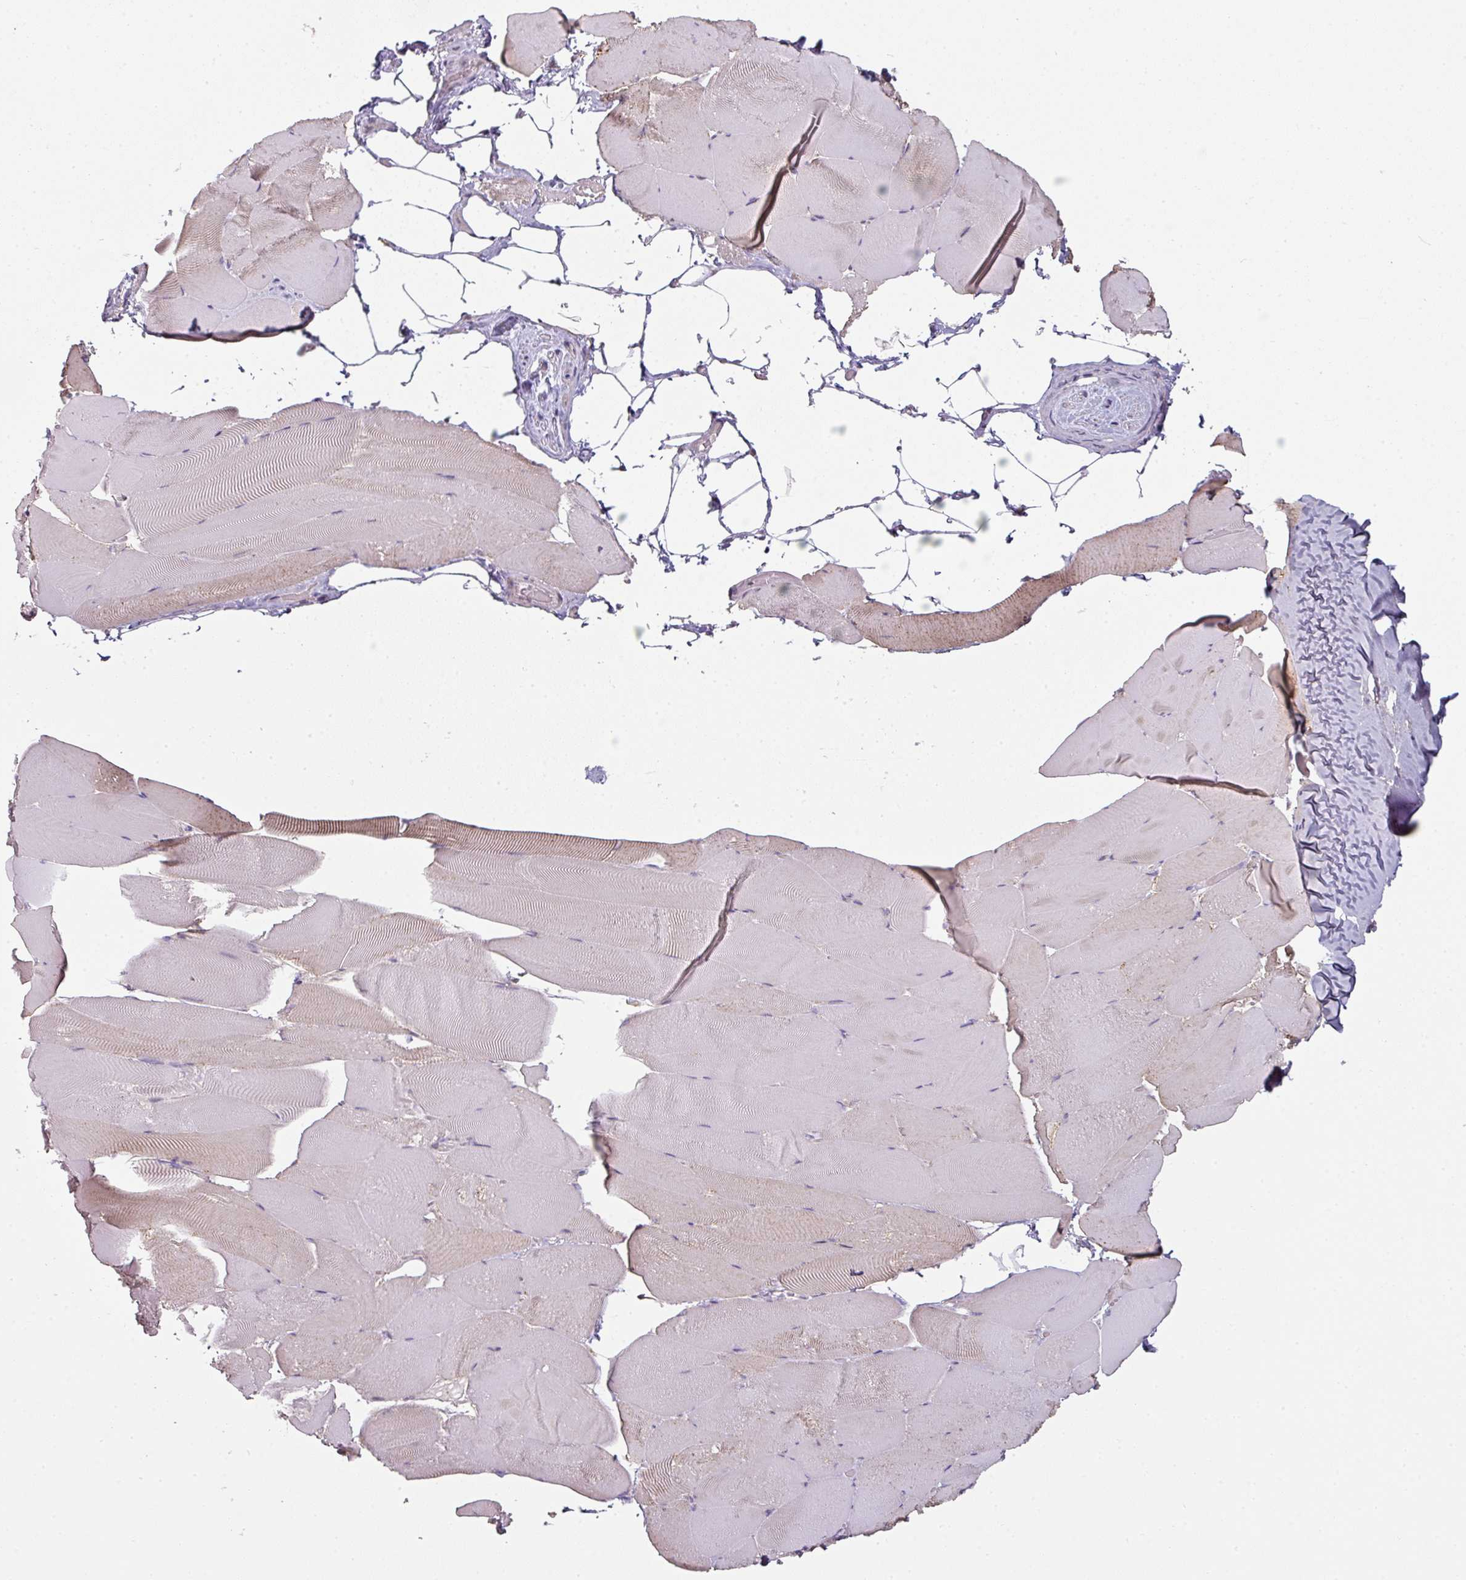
{"staining": {"intensity": "weak", "quantity": "<25%", "location": "cytoplasmic/membranous"}, "tissue": "skeletal muscle", "cell_type": "Myocytes", "image_type": "normal", "snomed": [{"axis": "morphology", "description": "Normal tissue, NOS"}, {"axis": "topography", "description": "Skeletal muscle"}], "caption": "High power microscopy photomicrograph of an immunohistochemistry (IHC) histopathology image of unremarkable skeletal muscle, revealing no significant staining in myocytes. Nuclei are stained in blue.", "gene": "C19orf33", "patient": {"sex": "female", "age": 64}}